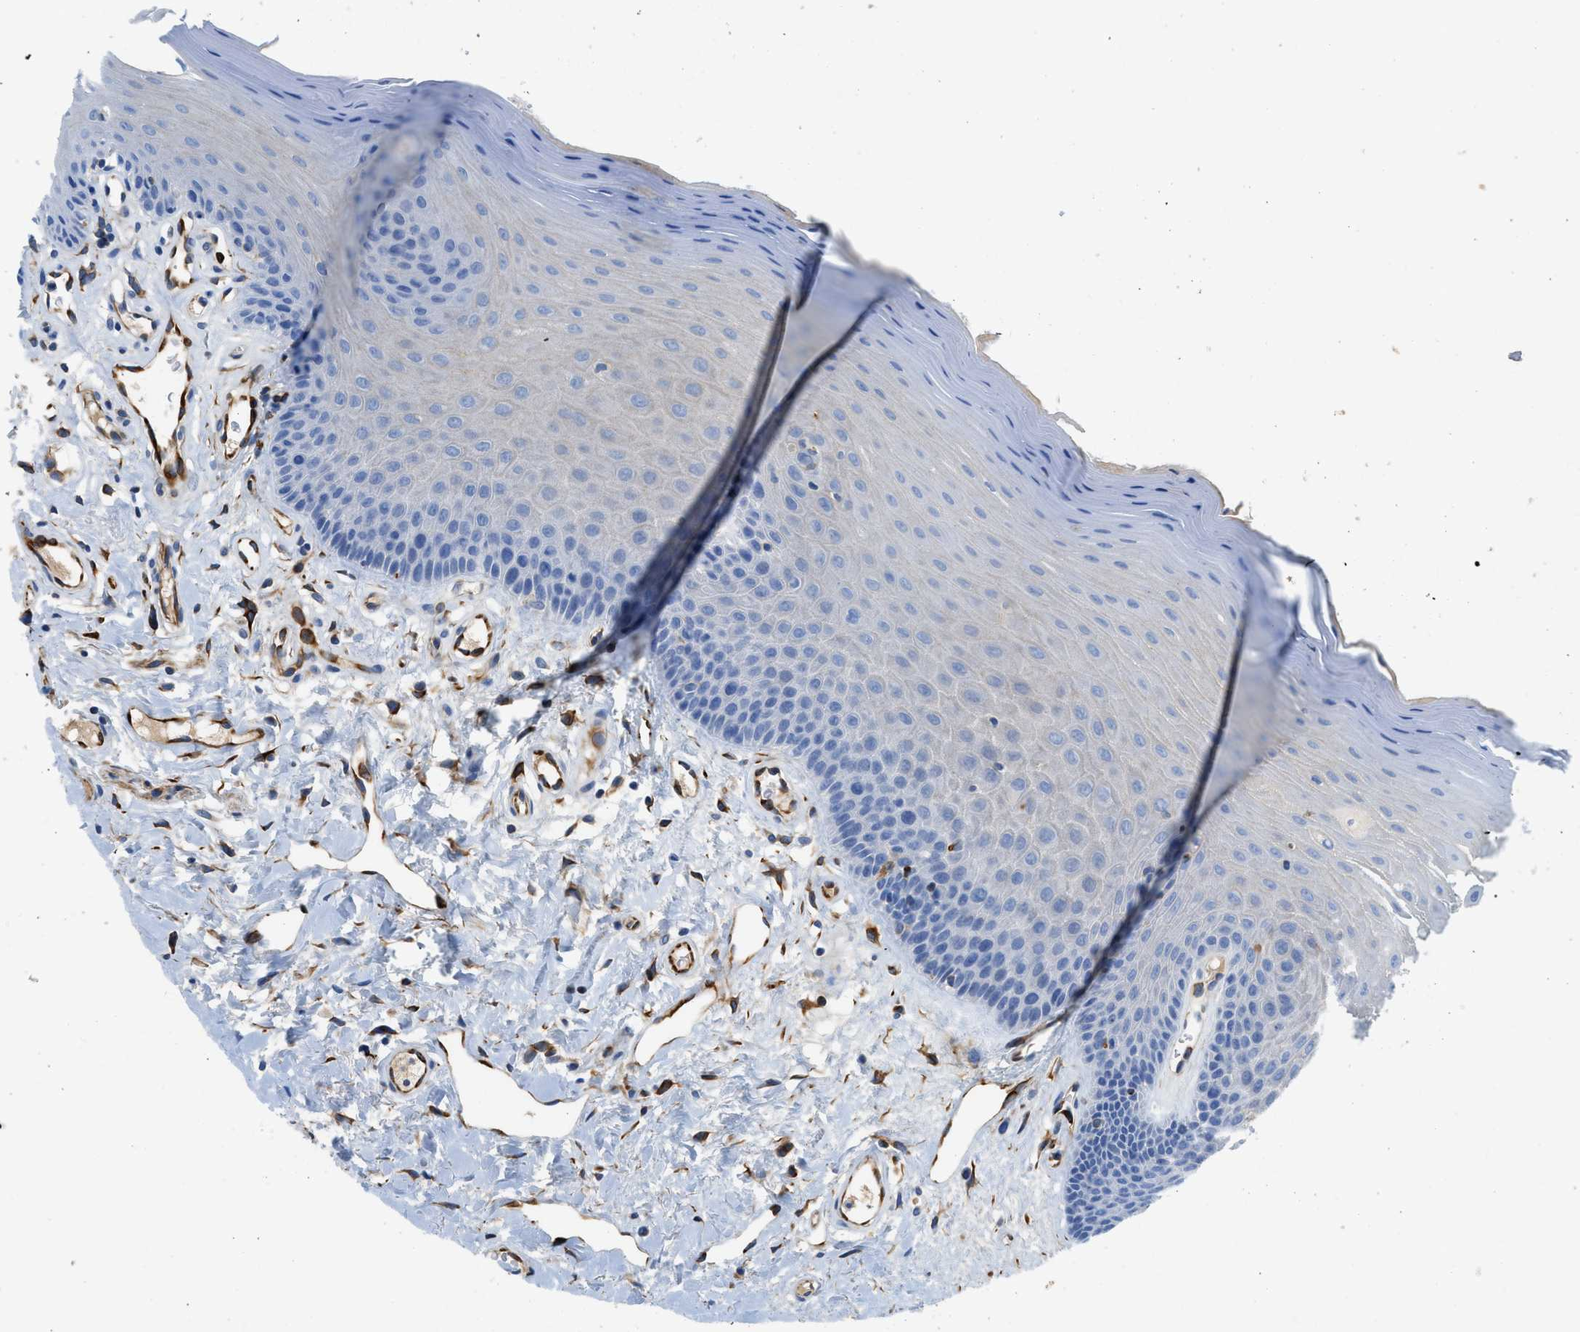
{"staining": {"intensity": "negative", "quantity": "none", "location": "none"}, "tissue": "oral mucosa", "cell_type": "Squamous epithelial cells", "image_type": "normal", "snomed": [{"axis": "morphology", "description": "Normal tissue, NOS"}, {"axis": "morphology", "description": "Squamous cell carcinoma, NOS"}, {"axis": "topography", "description": "Skeletal muscle"}, {"axis": "topography", "description": "Adipose tissue"}, {"axis": "topography", "description": "Vascular tissue"}, {"axis": "topography", "description": "Oral tissue"}, {"axis": "topography", "description": "Peripheral nerve tissue"}, {"axis": "topography", "description": "Head-Neck"}], "caption": "The immunohistochemistry (IHC) photomicrograph has no significant positivity in squamous epithelial cells of oral mucosa.", "gene": "XCR1", "patient": {"sex": "male", "age": 71}}